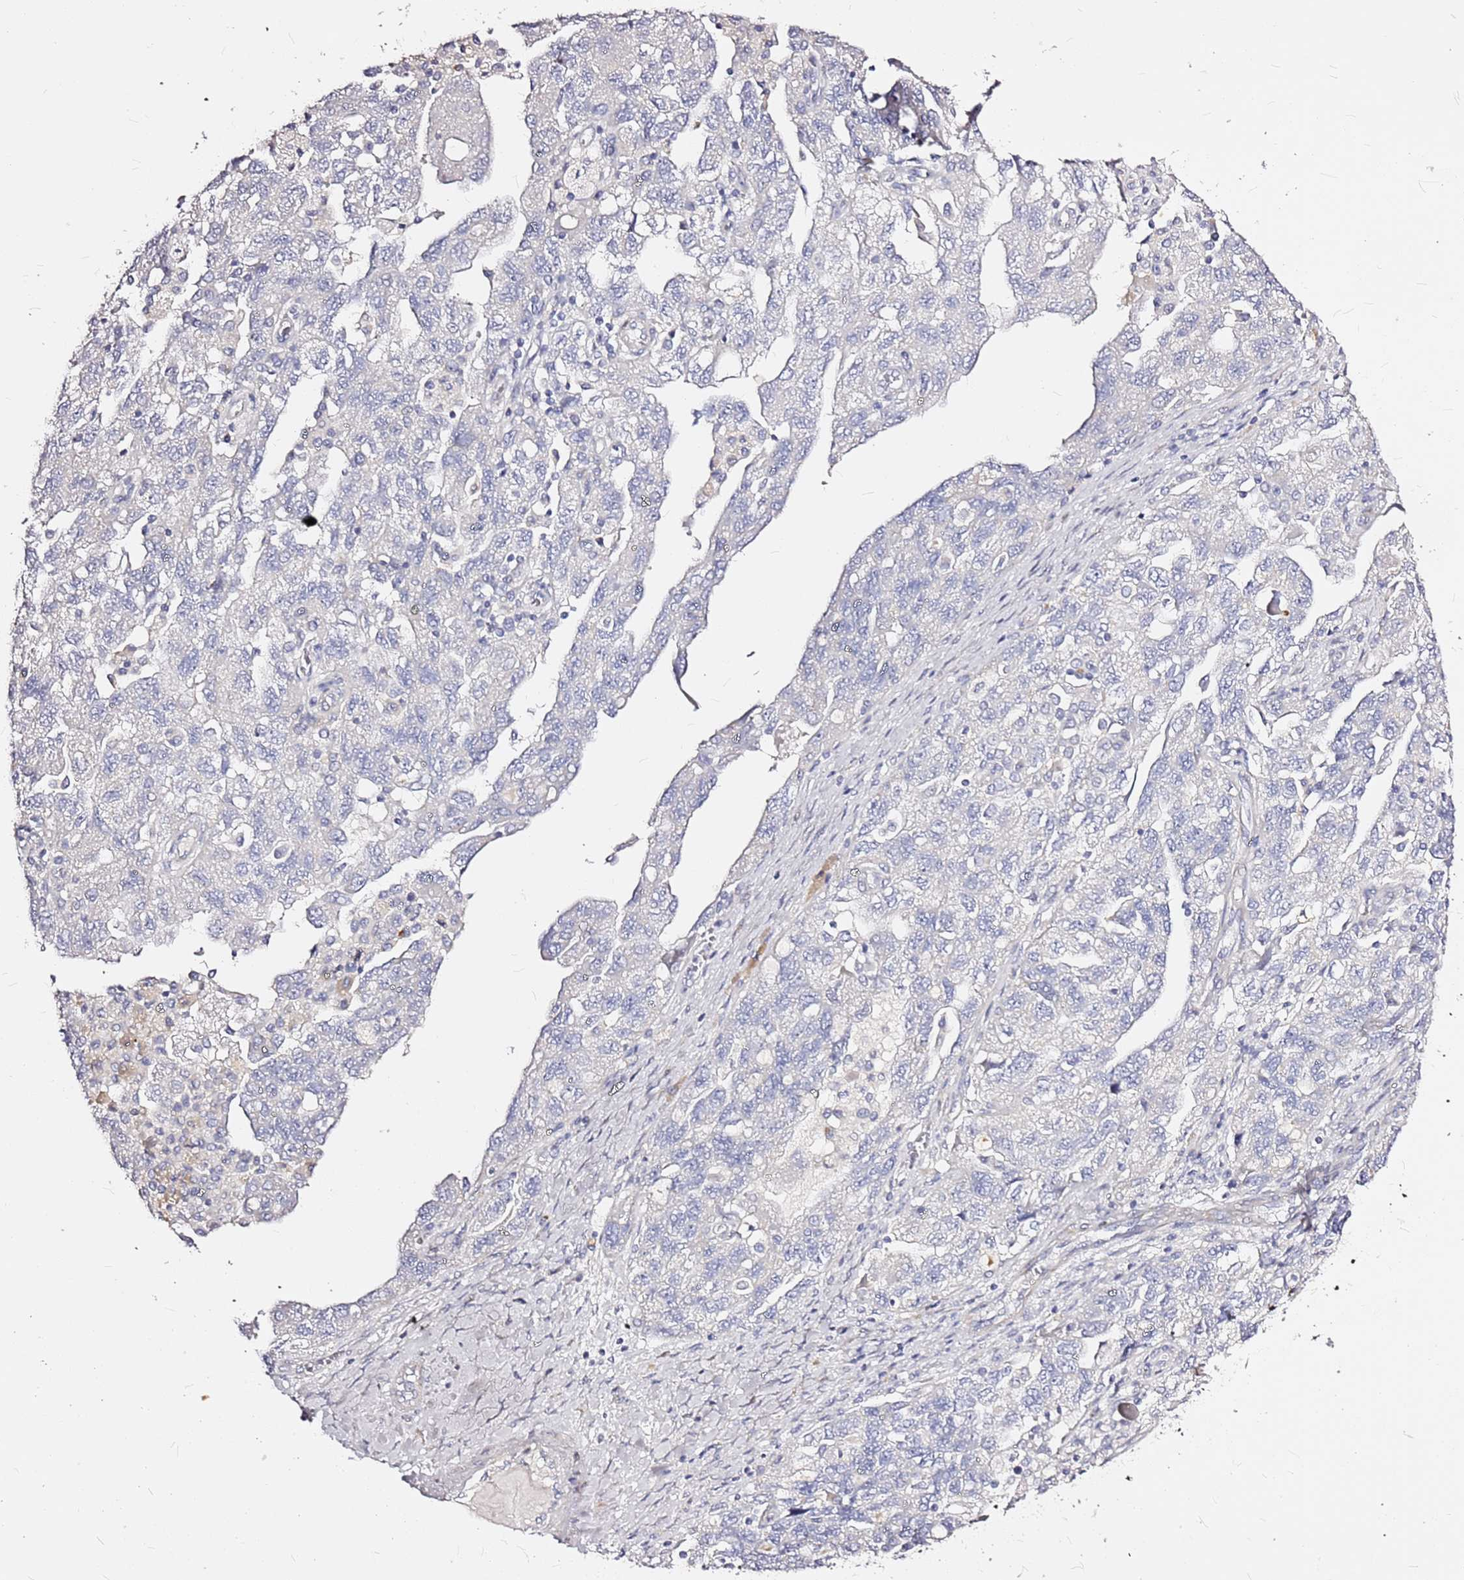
{"staining": {"intensity": "negative", "quantity": "none", "location": "none"}, "tissue": "ovarian cancer", "cell_type": "Tumor cells", "image_type": "cancer", "snomed": [{"axis": "morphology", "description": "Carcinoma, NOS"}, {"axis": "morphology", "description": "Cystadenocarcinoma, serous, NOS"}, {"axis": "topography", "description": "Ovary"}], "caption": "IHC of human ovarian cancer reveals no staining in tumor cells. (Brightfield microscopy of DAB (3,3'-diaminobenzidine) IHC at high magnification).", "gene": "CASD1", "patient": {"sex": "female", "age": 69}}